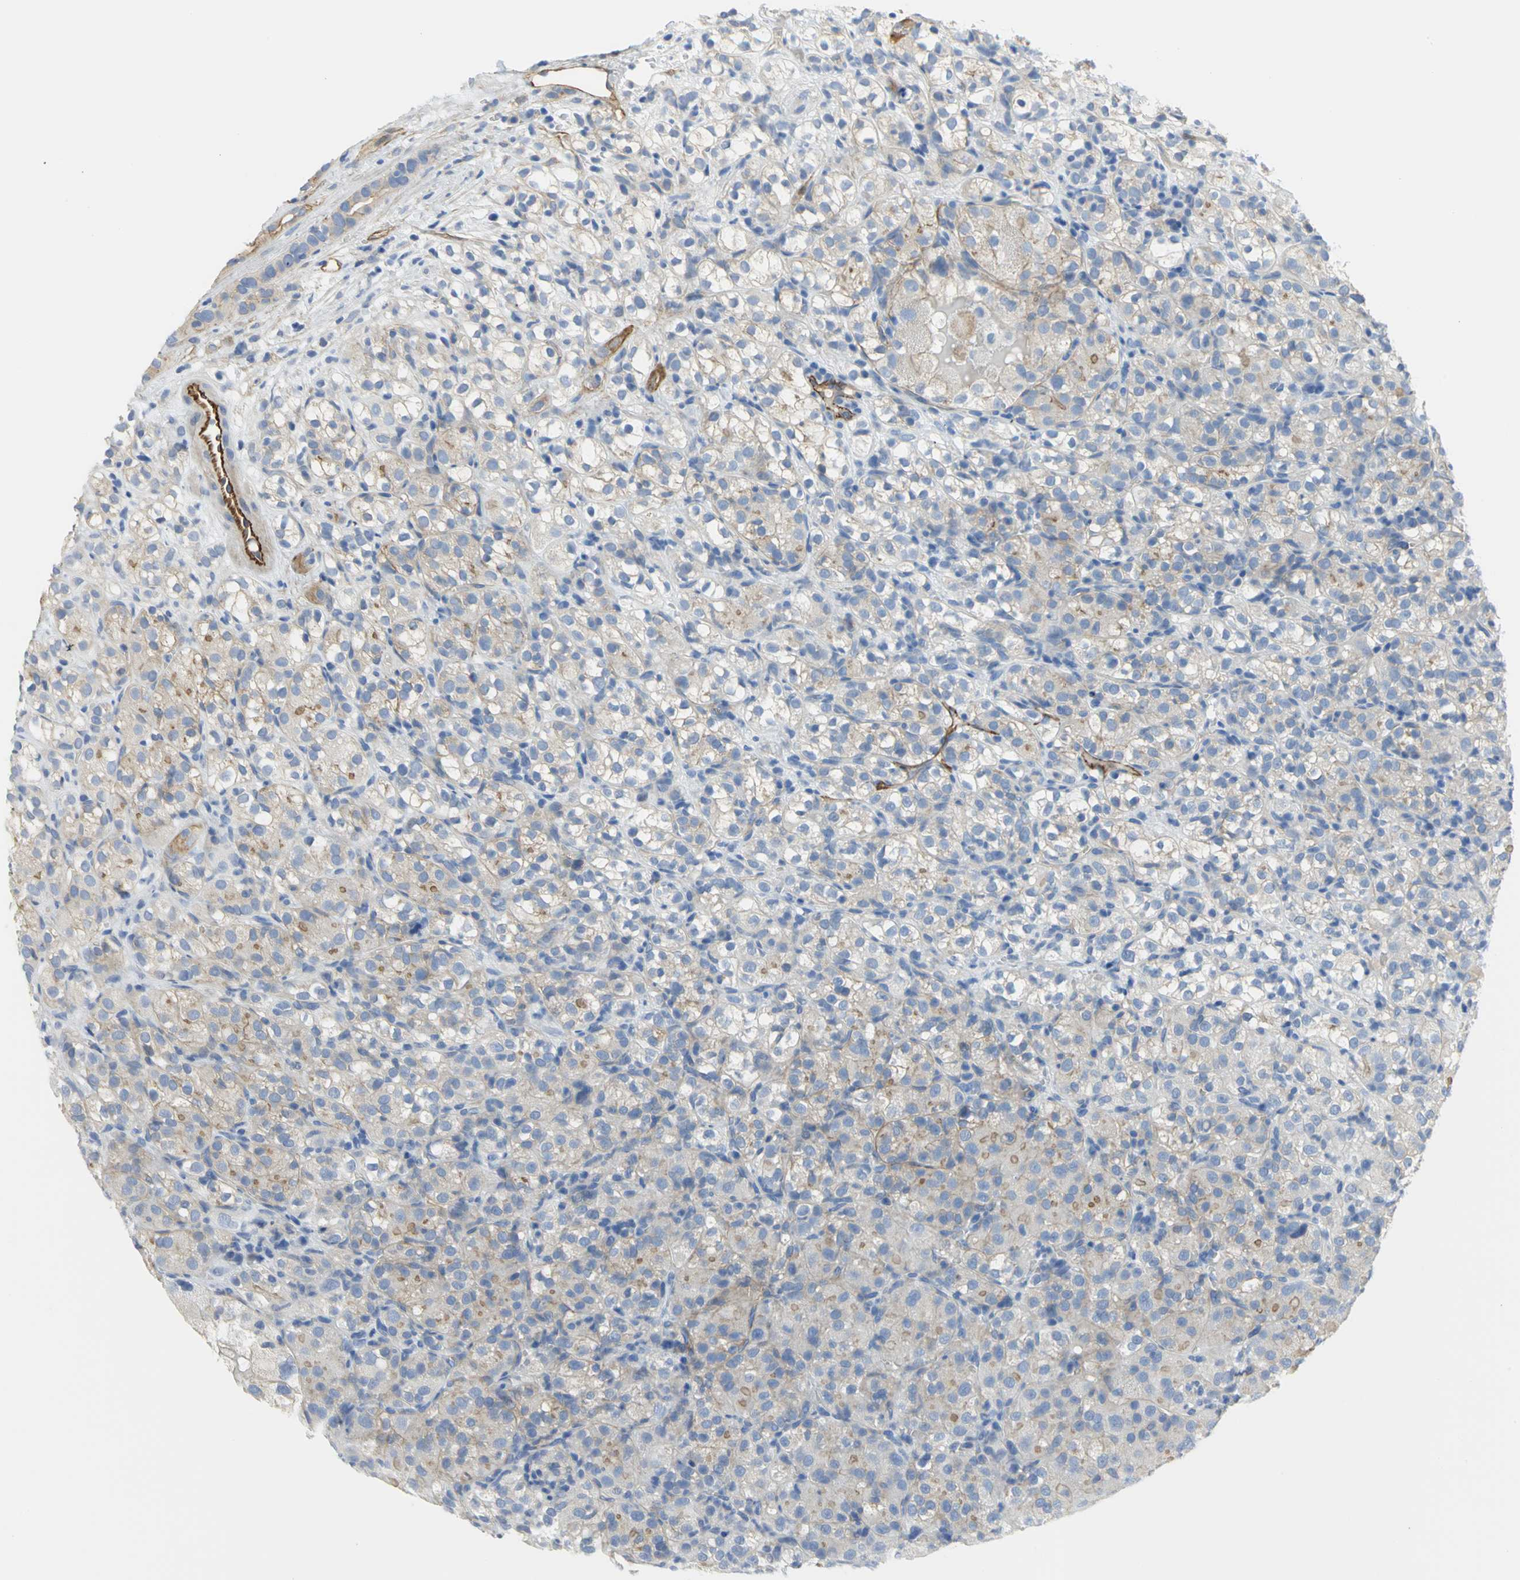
{"staining": {"intensity": "weak", "quantity": "25%-75%", "location": "cytoplasmic/membranous"}, "tissue": "renal cancer", "cell_type": "Tumor cells", "image_type": "cancer", "snomed": [{"axis": "morphology", "description": "Normal tissue, NOS"}, {"axis": "morphology", "description": "Adenocarcinoma, NOS"}, {"axis": "topography", "description": "Kidney"}], "caption": "Immunohistochemical staining of human renal adenocarcinoma shows low levels of weak cytoplasmic/membranous protein positivity in approximately 25%-75% of tumor cells.", "gene": "FLNB", "patient": {"sex": "male", "age": 61}}